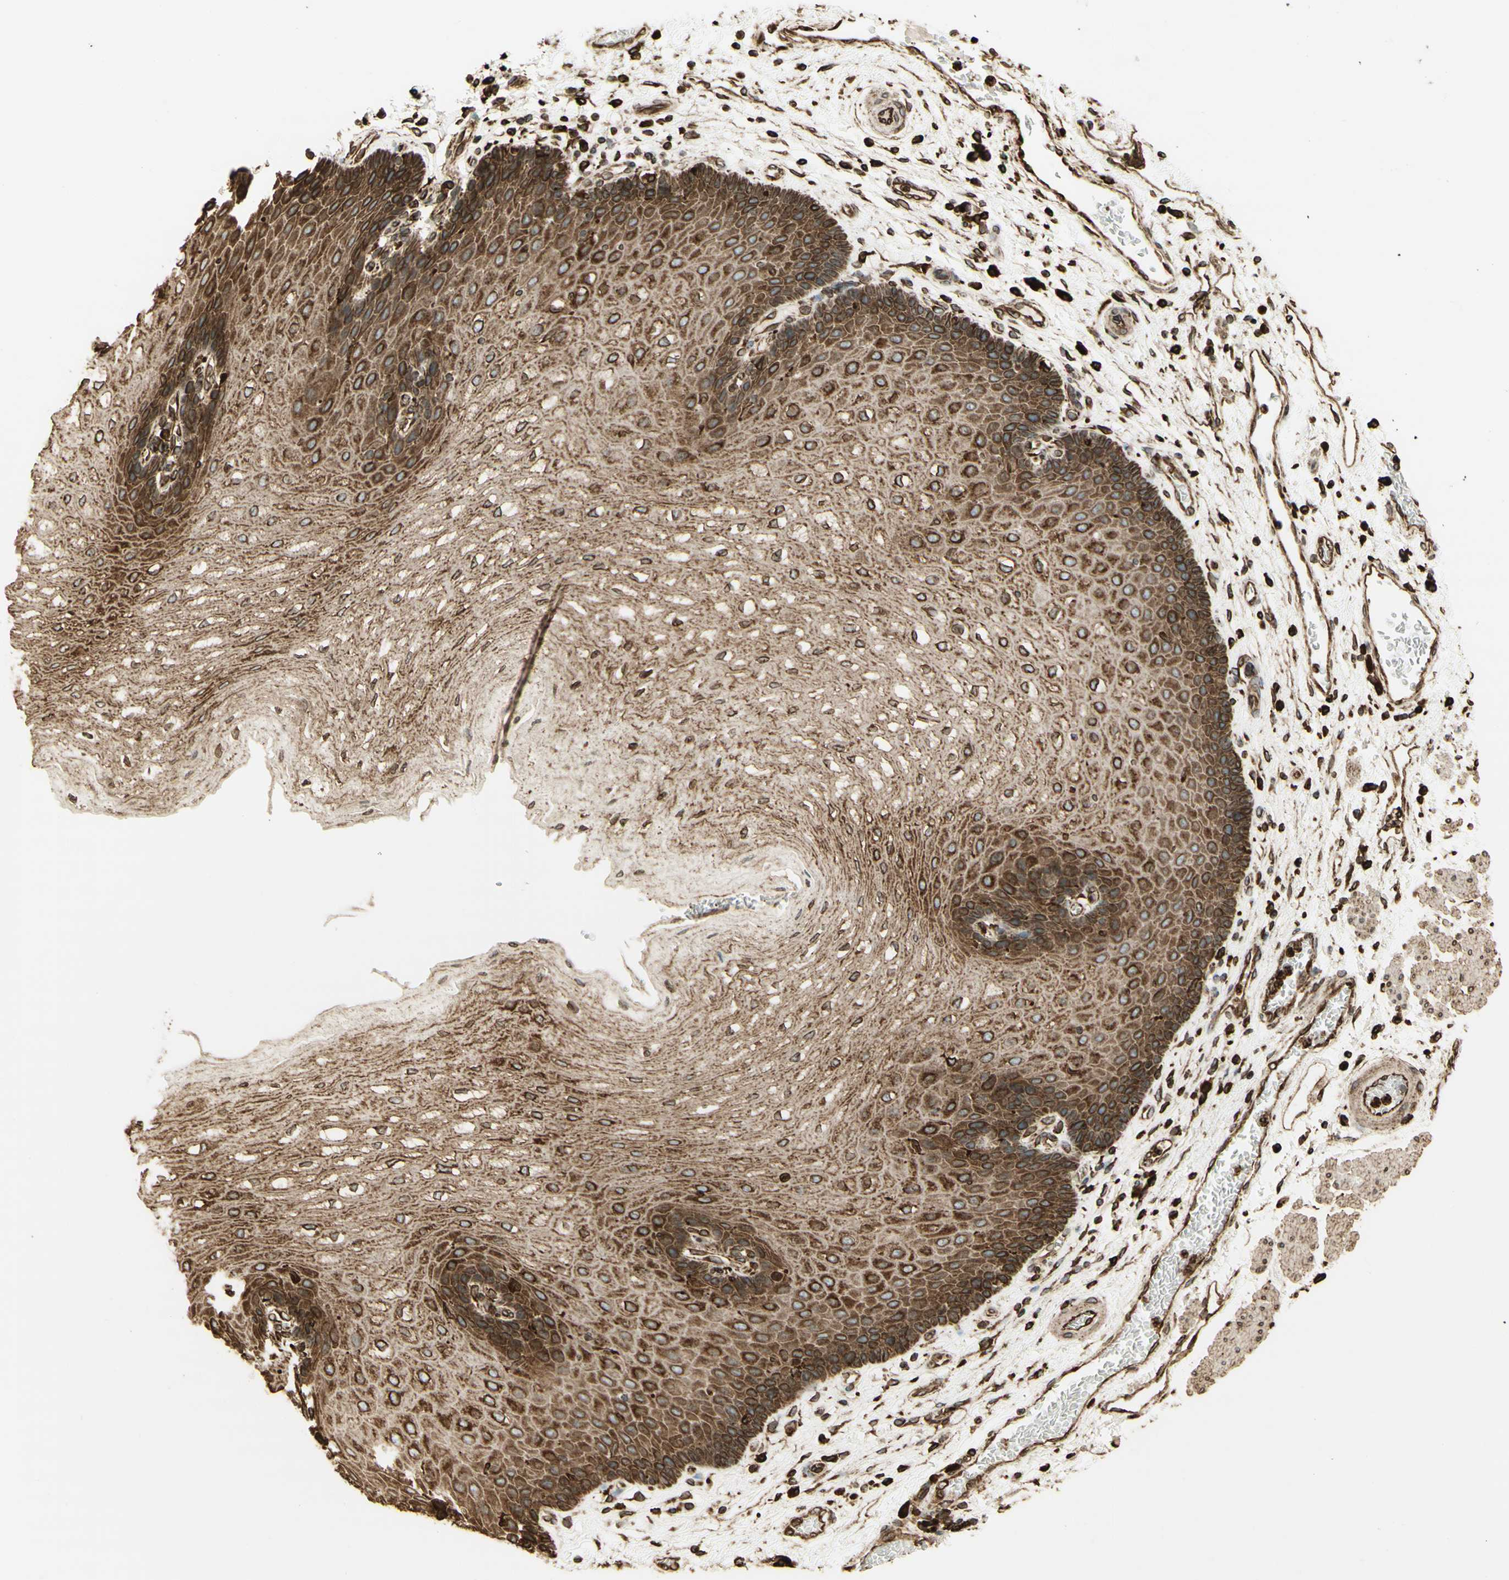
{"staining": {"intensity": "moderate", "quantity": ">75%", "location": "cytoplasmic/membranous"}, "tissue": "esophagus", "cell_type": "Squamous epithelial cells", "image_type": "normal", "snomed": [{"axis": "morphology", "description": "Normal tissue, NOS"}, {"axis": "topography", "description": "Esophagus"}], "caption": "Esophagus stained with immunohistochemistry (IHC) reveals moderate cytoplasmic/membranous staining in about >75% of squamous epithelial cells. (brown staining indicates protein expression, while blue staining denotes nuclei).", "gene": "CANX", "patient": {"sex": "male", "age": 54}}